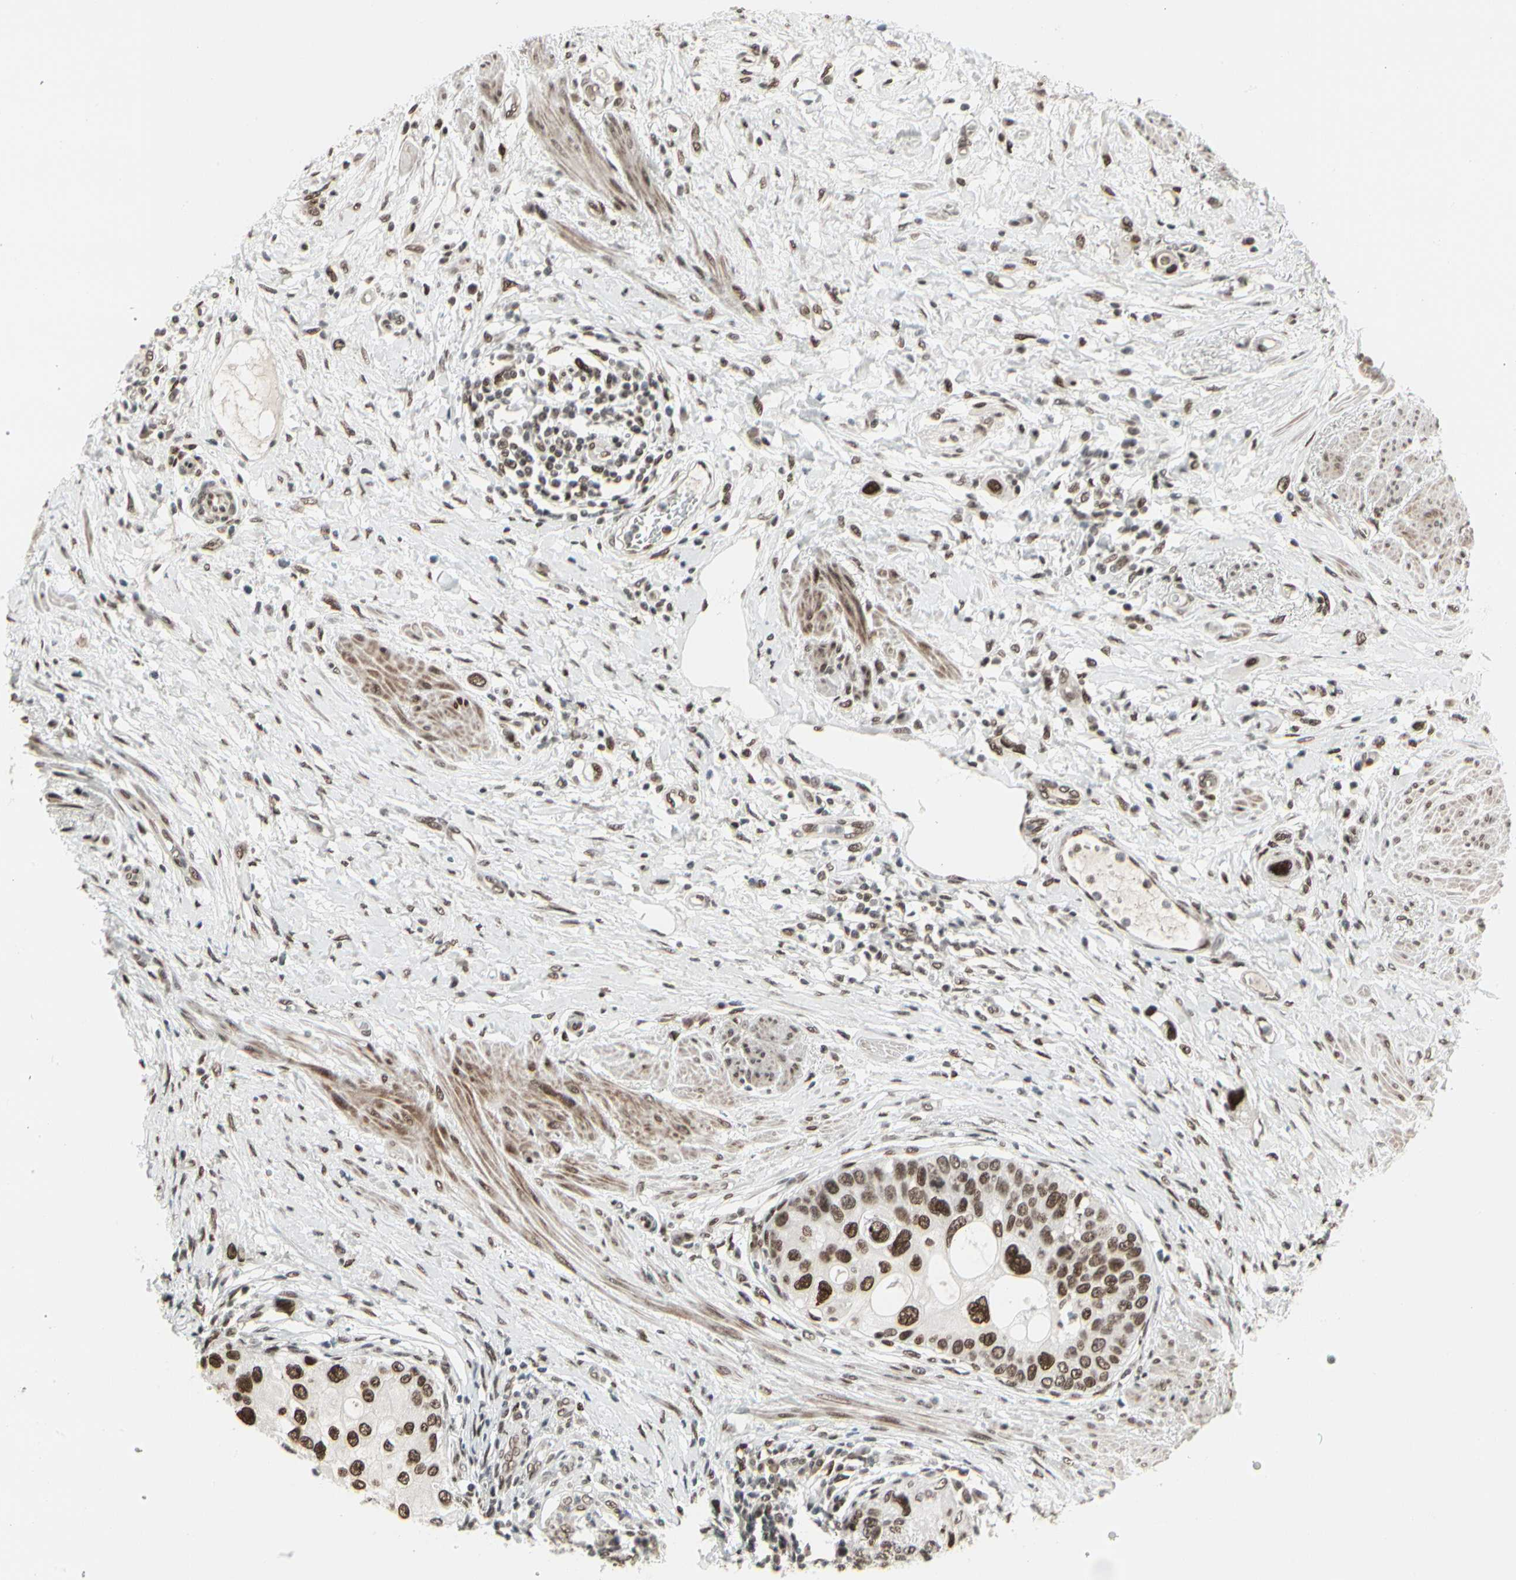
{"staining": {"intensity": "strong", "quantity": ">75%", "location": "nuclear"}, "tissue": "urothelial cancer", "cell_type": "Tumor cells", "image_type": "cancer", "snomed": [{"axis": "morphology", "description": "Urothelial carcinoma, High grade"}, {"axis": "topography", "description": "Urinary bladder"}], "caption": "Immunohistochemistry (IHC) image of urothelial cancer stained for a protein (brown), which exhibits high levels of strong nuclear expression in about >75% of tumor cells.", "gene": "HMG20A", "patient": {"sex": "female", "age": 56}}